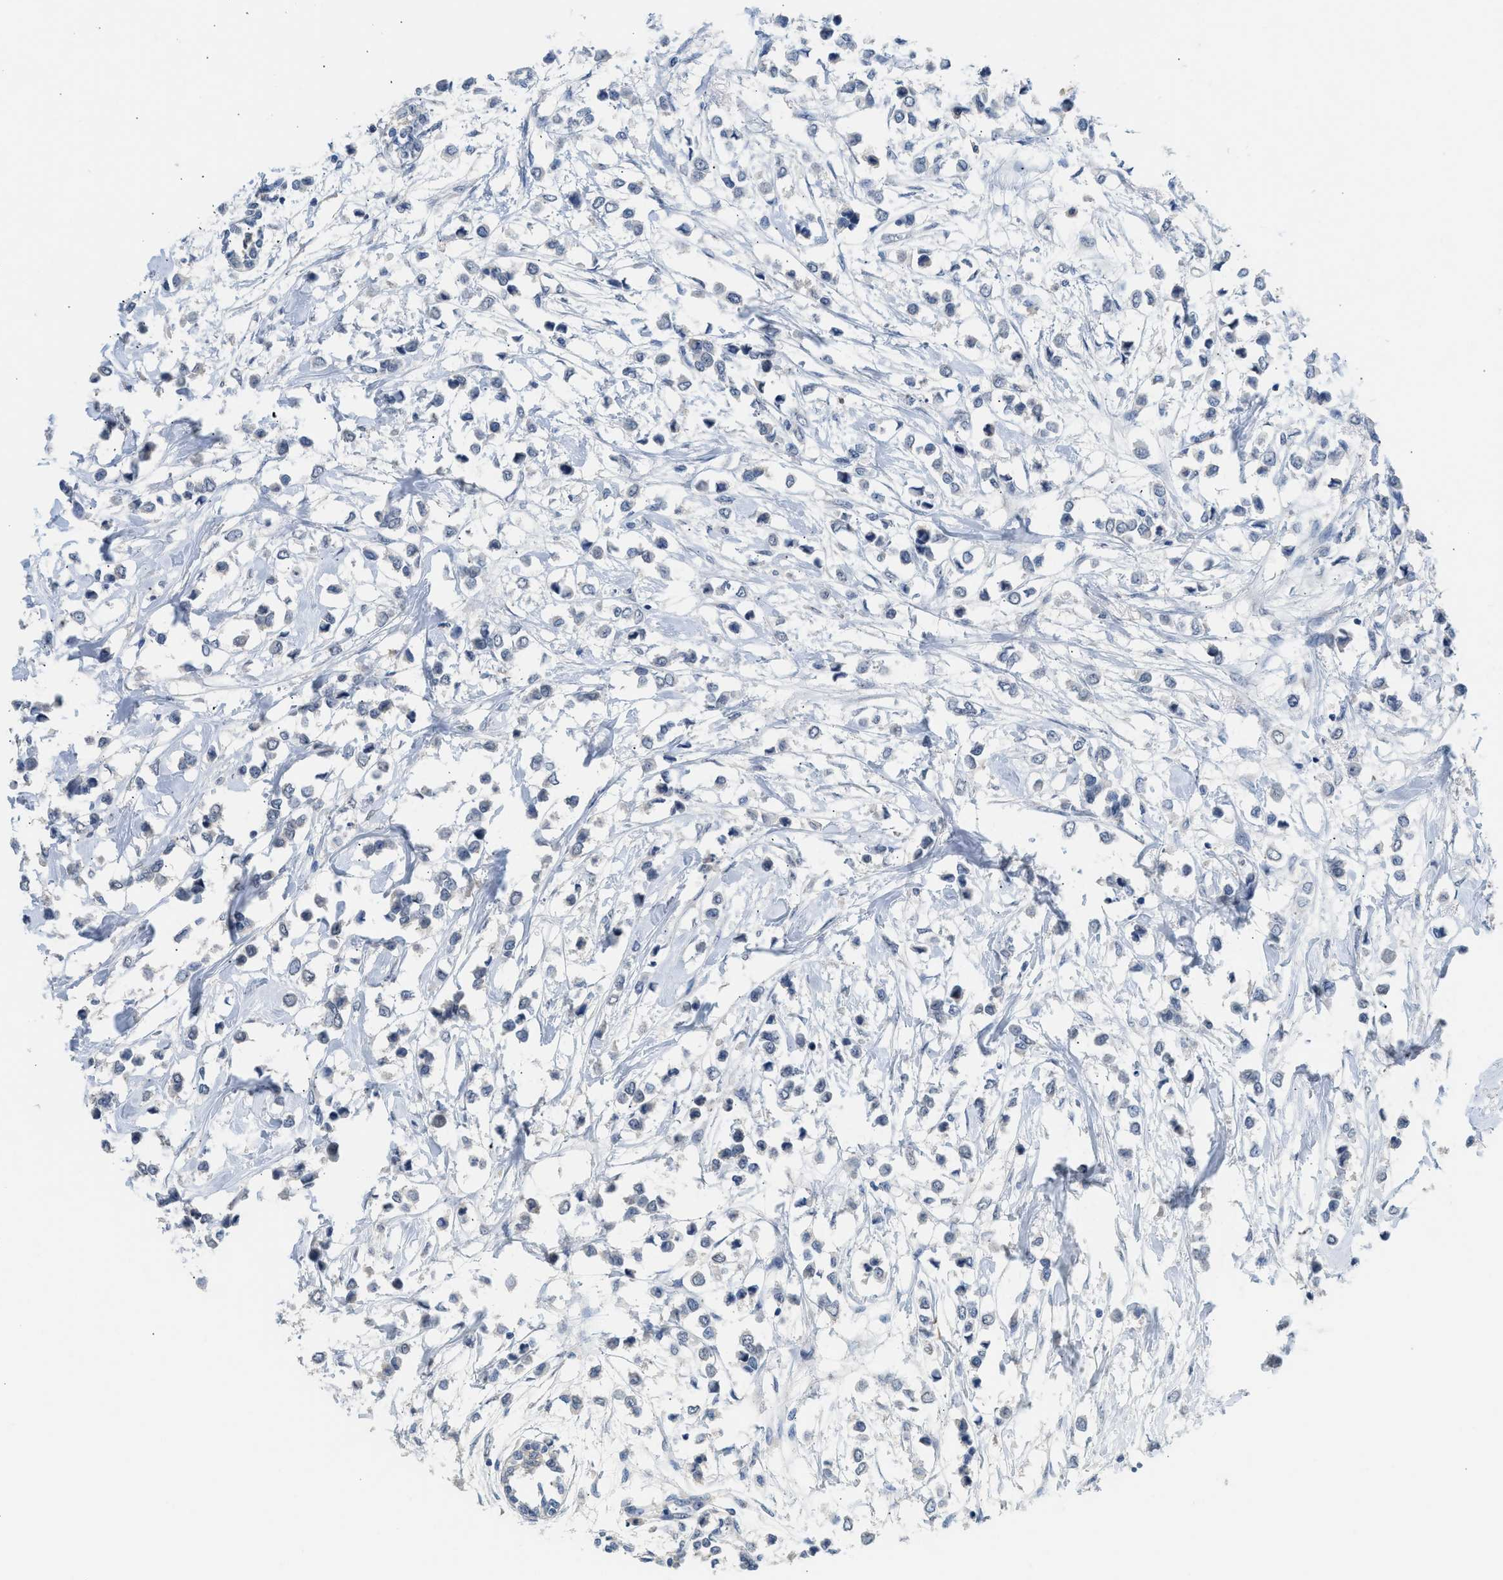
{"staining": {"intensity": "negative", "quantity": "none", "location": "none"}, "tissue": "breast cancer", "cell_type": "Tumor cells", "image_type": "cancer", "snomed": [{"axis": "morphology", "description": "Lobular carcinoma"}, {"axis": "topography", "description": "Breast"}], "caption": "An image of lobular carcinoma (breast) stained for a protein reveals no brown staining in tumor cells.", "gene": "RHBDF2", "patient": {"sex": "female", "age": 51}}